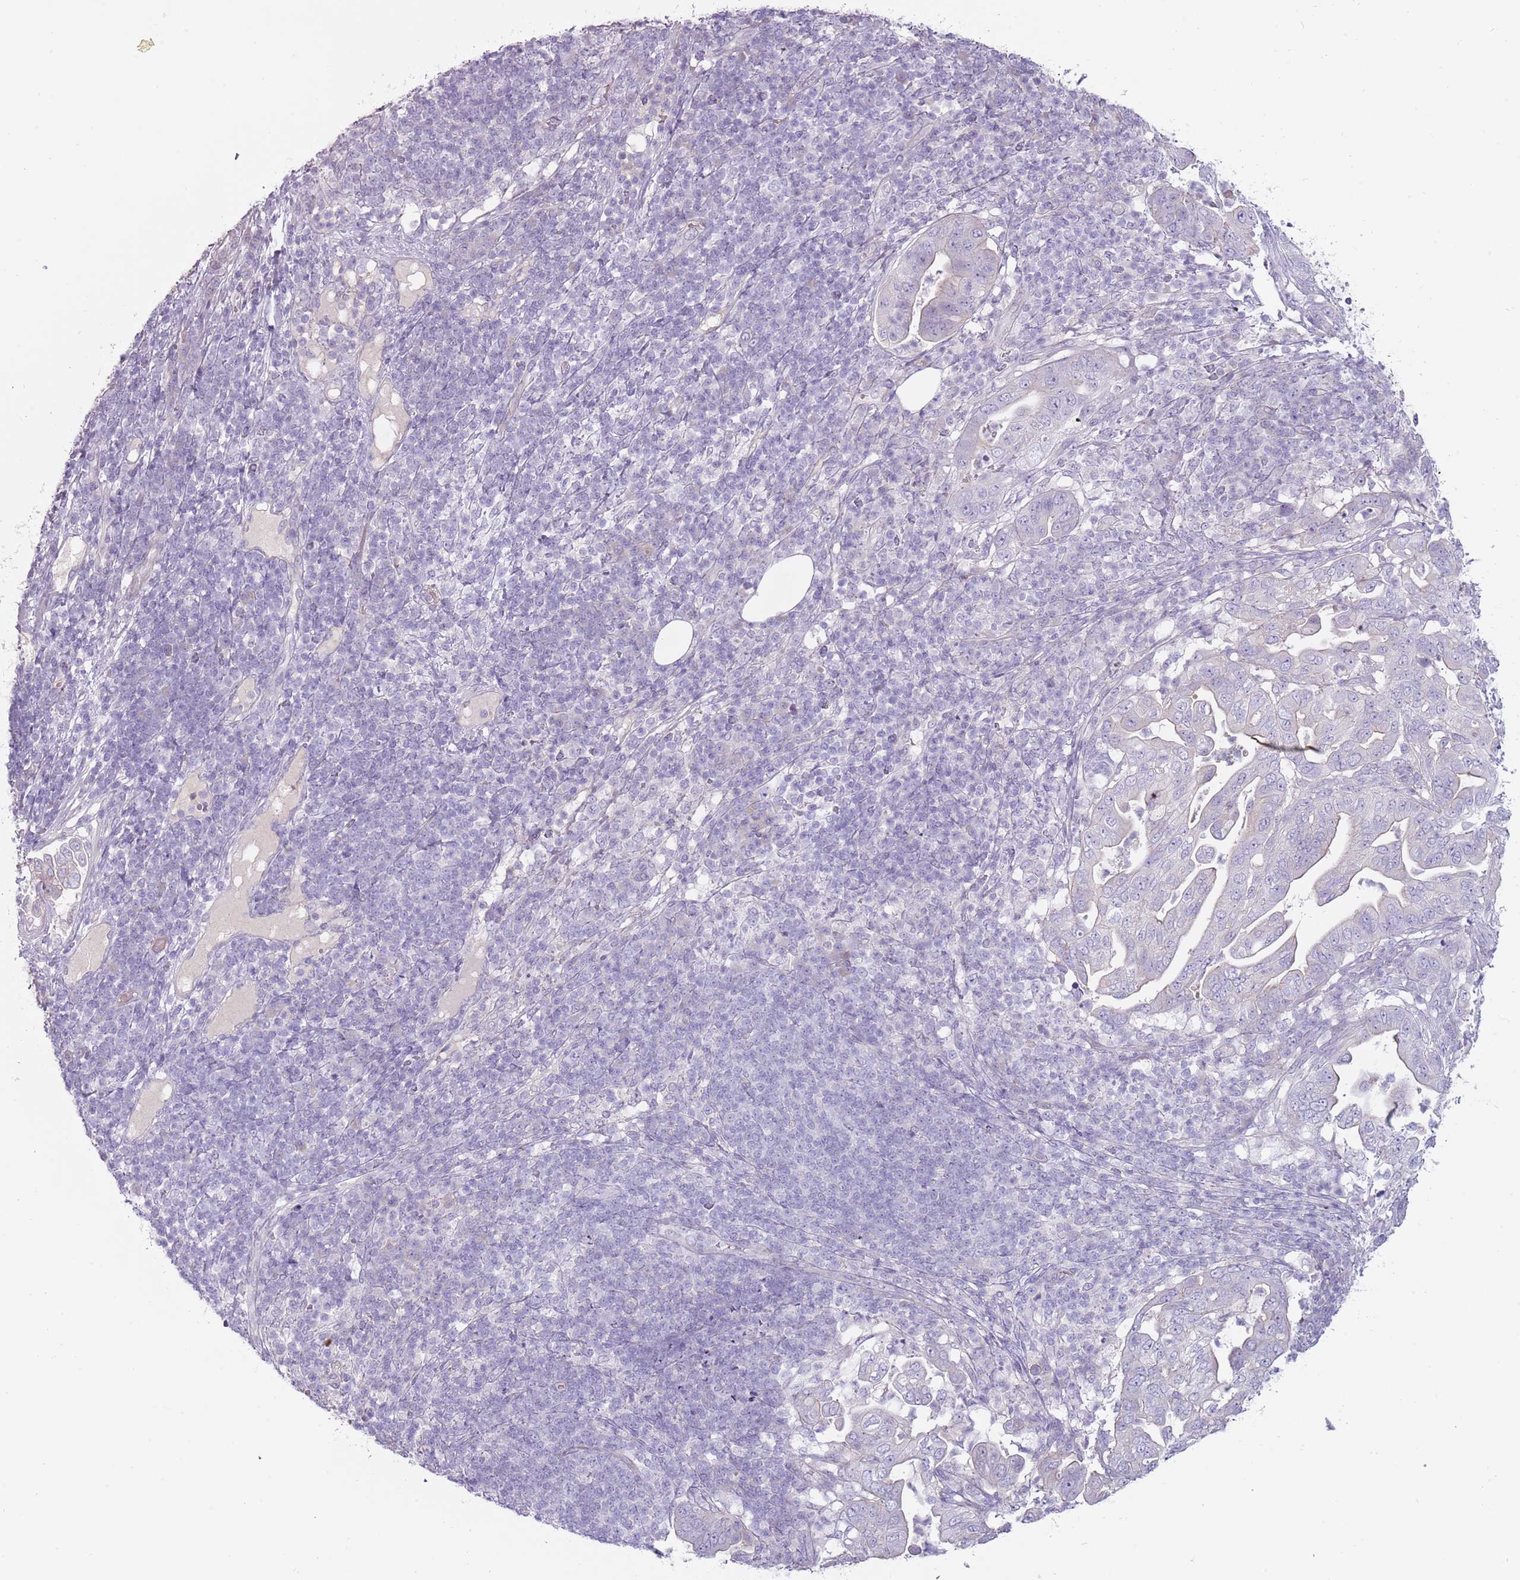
{"staining": {"intensity": "negative", "quantity": "none", "location": "none"}, "tissue": "pancreatic cancer", "cell_type": "Tumor cells", "image_type": "cancer", "snomed": [{"axis": "morphology", "description": "Normal tissue, NOS"}, {"axis": "morphology", "description": "Adenocarcinoma, NOS"}, {"axis": "topography", "description": "Lymph node"}, {"axis": "topography", "description": "Pancreas"}], "caption": "Immunohistochemical staining of pancreatic cancer shows no significant expression in tumor cells.", "gene": "RFX2", "patient": {"sex": "female", "age": 67}}